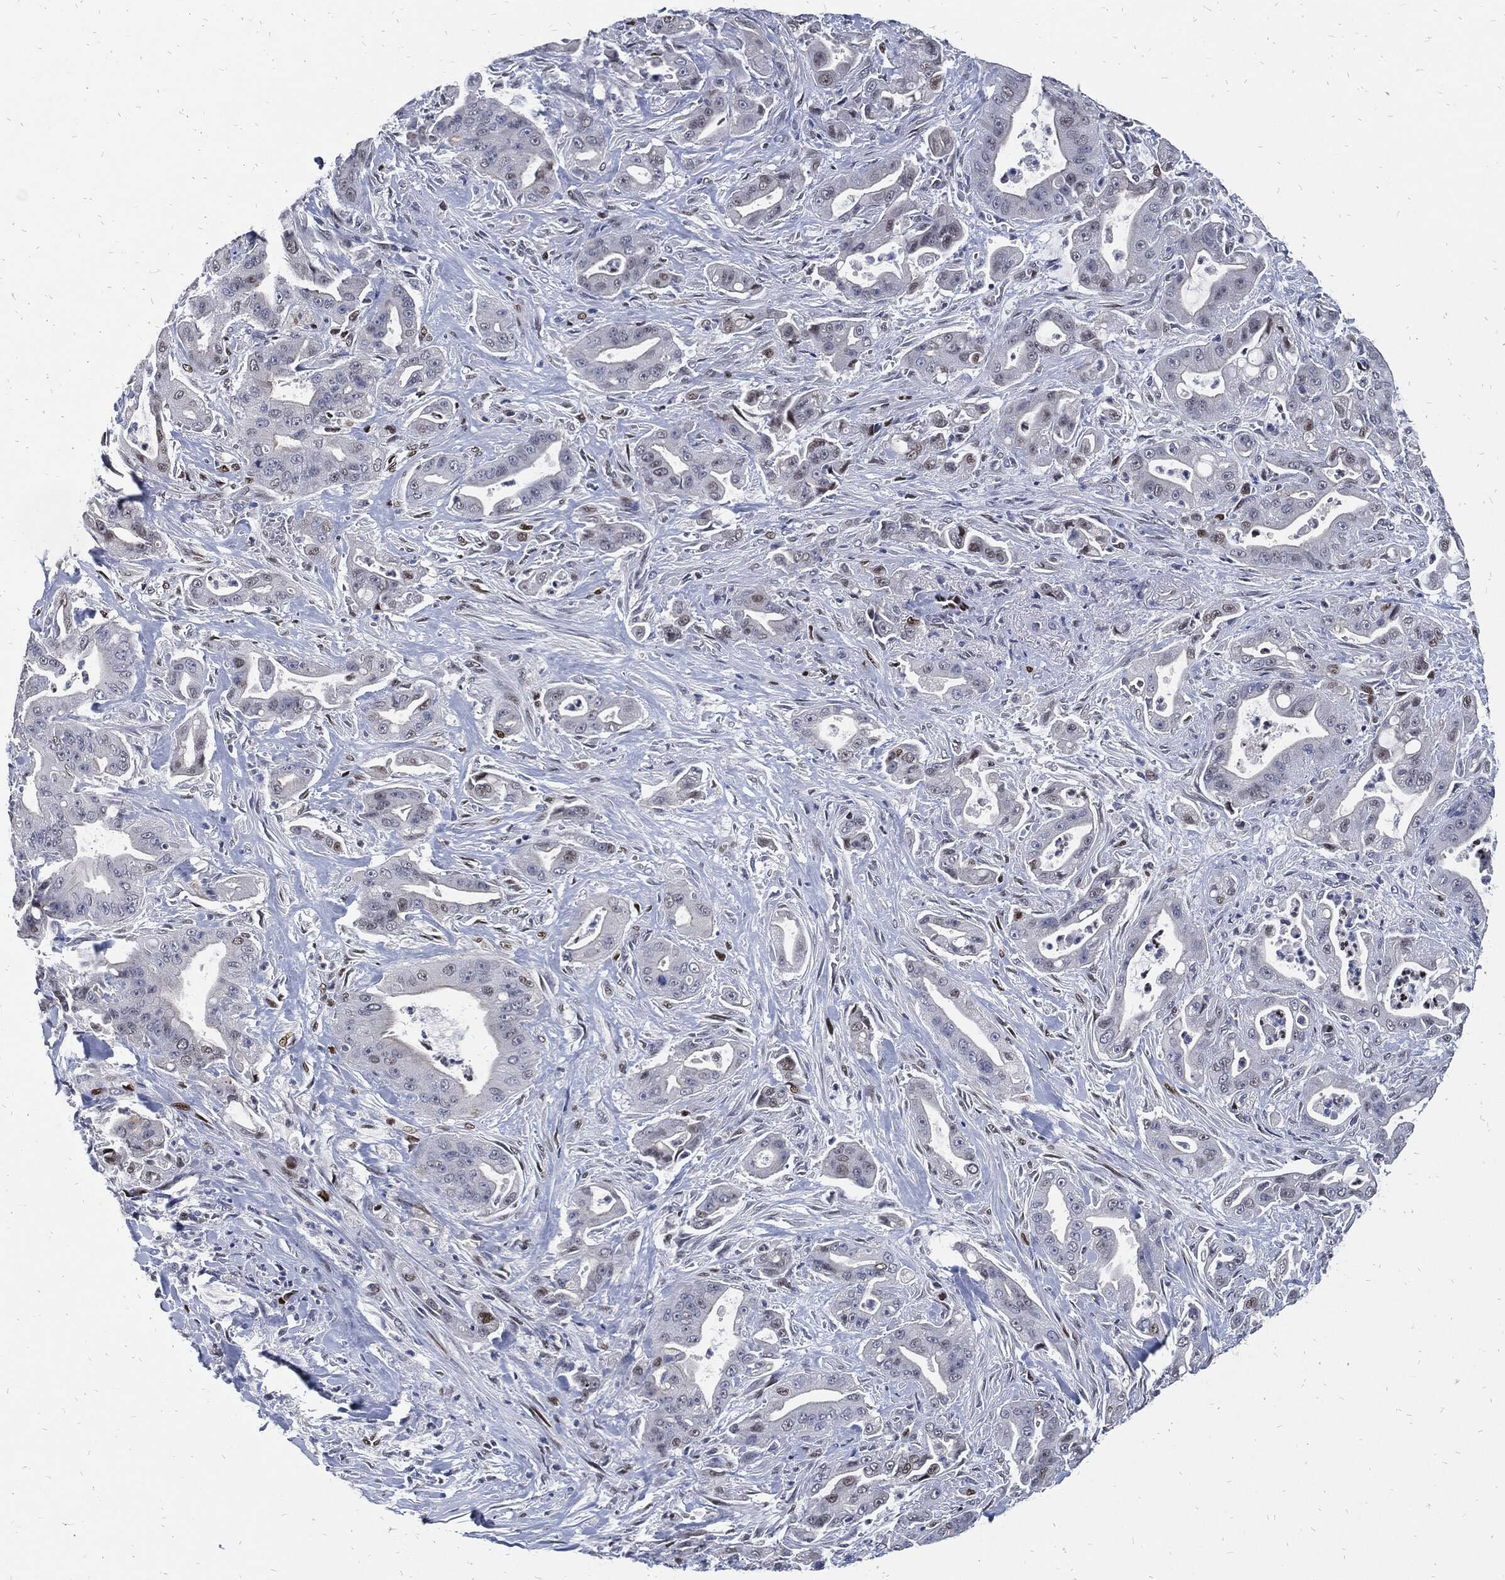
{"staining": {"intensity": "negative", "quantity": "none", "location": "none"}, "tissue": "pancreatic cancer", "cell_type": "Tumor cells", "image_type": "cancer", "snomed": [{"axis": "morphology", "description": "Normal tissue, NOS"}, {"axis": "morphology", "description": "Inflammation, NOS"}, {"axis": "morphology", "description": "Adenocarcinoma, NOS"}, {"axis": "topography", "description": "Pancreas"}], "caption": "Tumor cells are negative for protein expression in human pancreatic adenocarcinoma.", "gene": "JUN", "patient": {"sex": "male", "age": 57}}